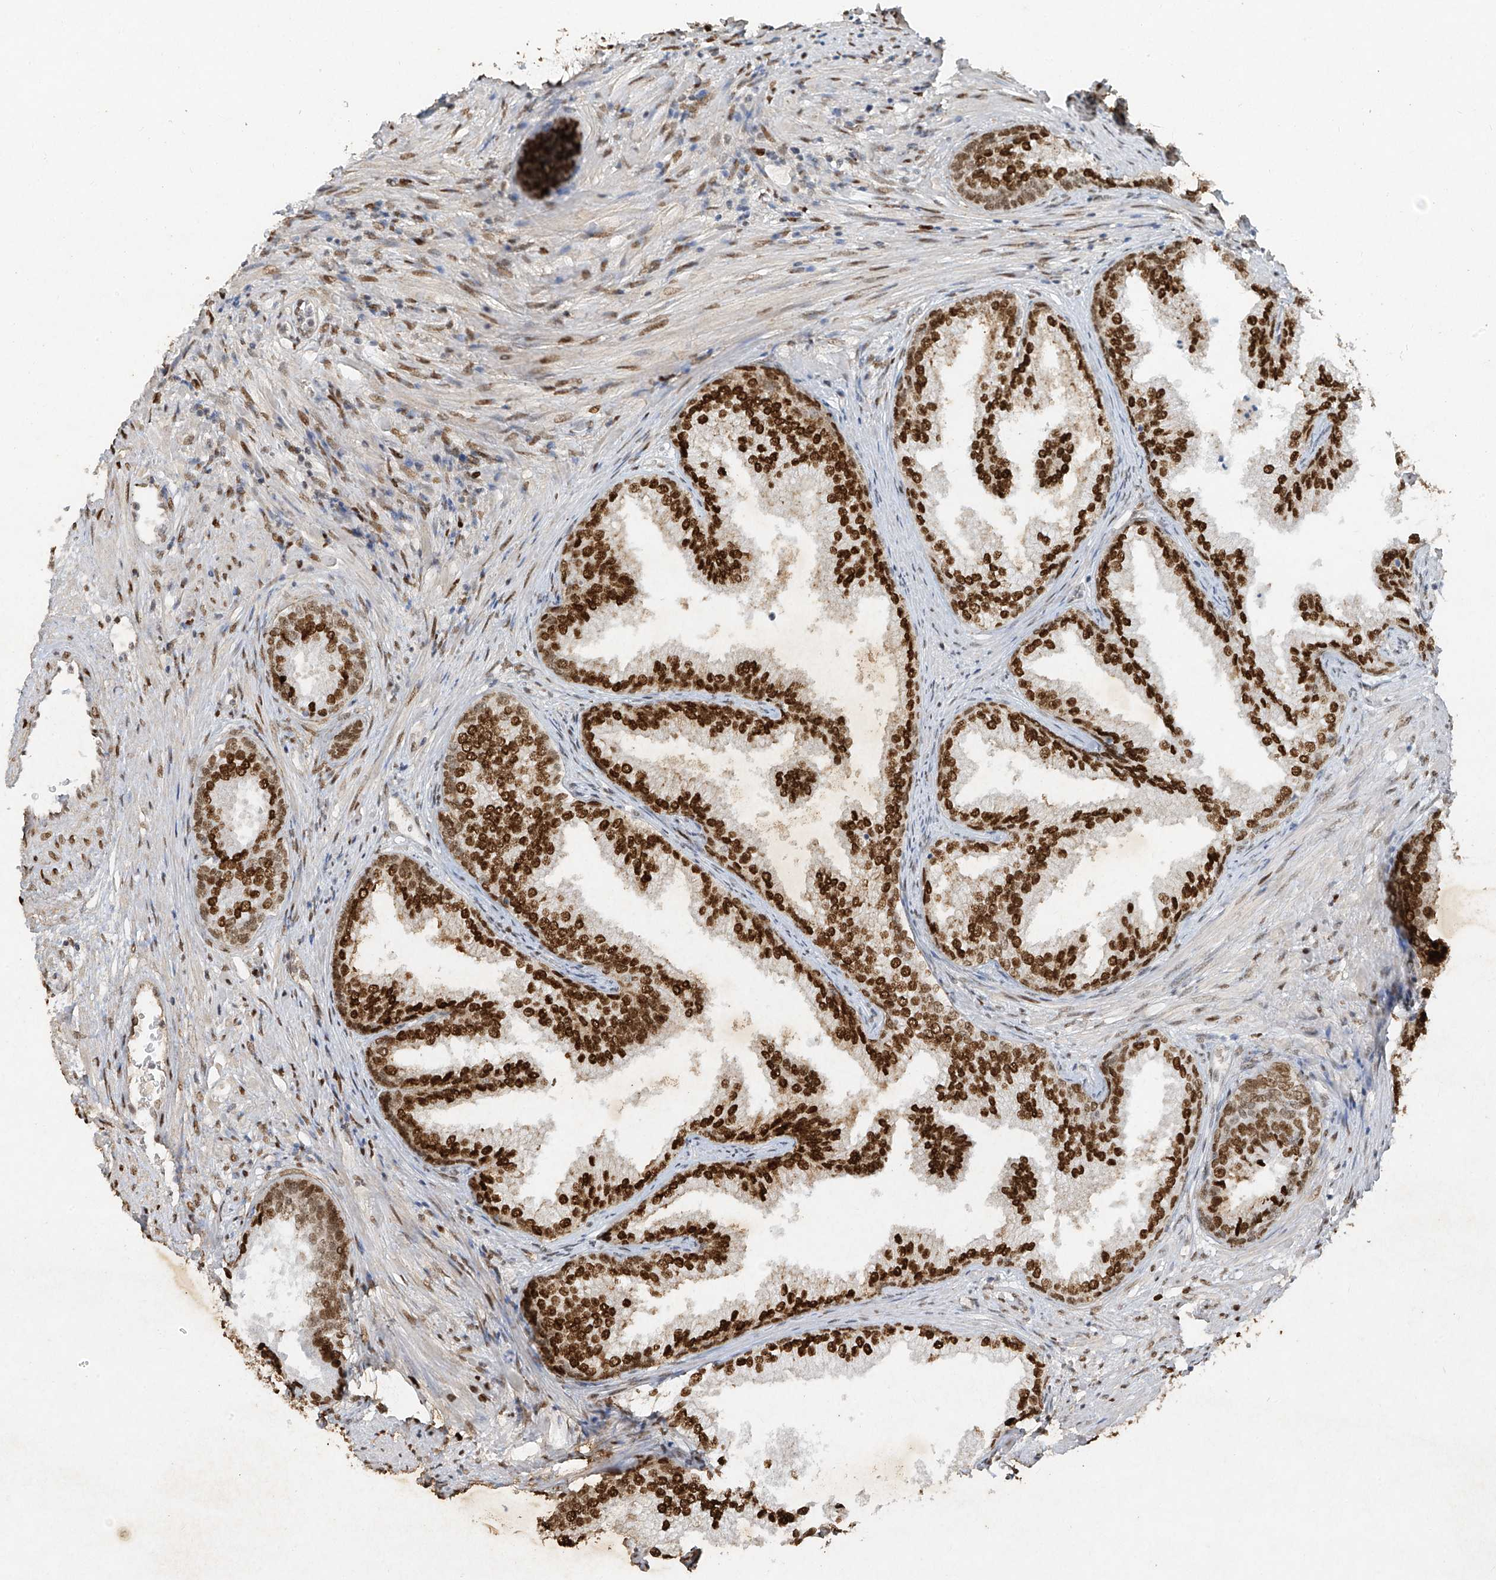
{"staining": {"intensity": "strong", "quantity": ">75%", "location": "nuclear"}, "tissue": "prostate", "cell_type": "Glandular cells", "image_type": "normal", "snomed": [{"axis": "morphology", "description": "Normal tissue, NOS"}, {"axis": "topography", "description": "Prostate"}], "caption": "Immunohistochemical staining of benign prostate shows high levels of strong nuclear staining in approximately >75% of glandular cells.", "gene": "ATRIP", "patient": {"sex": "male", "age": 76}}